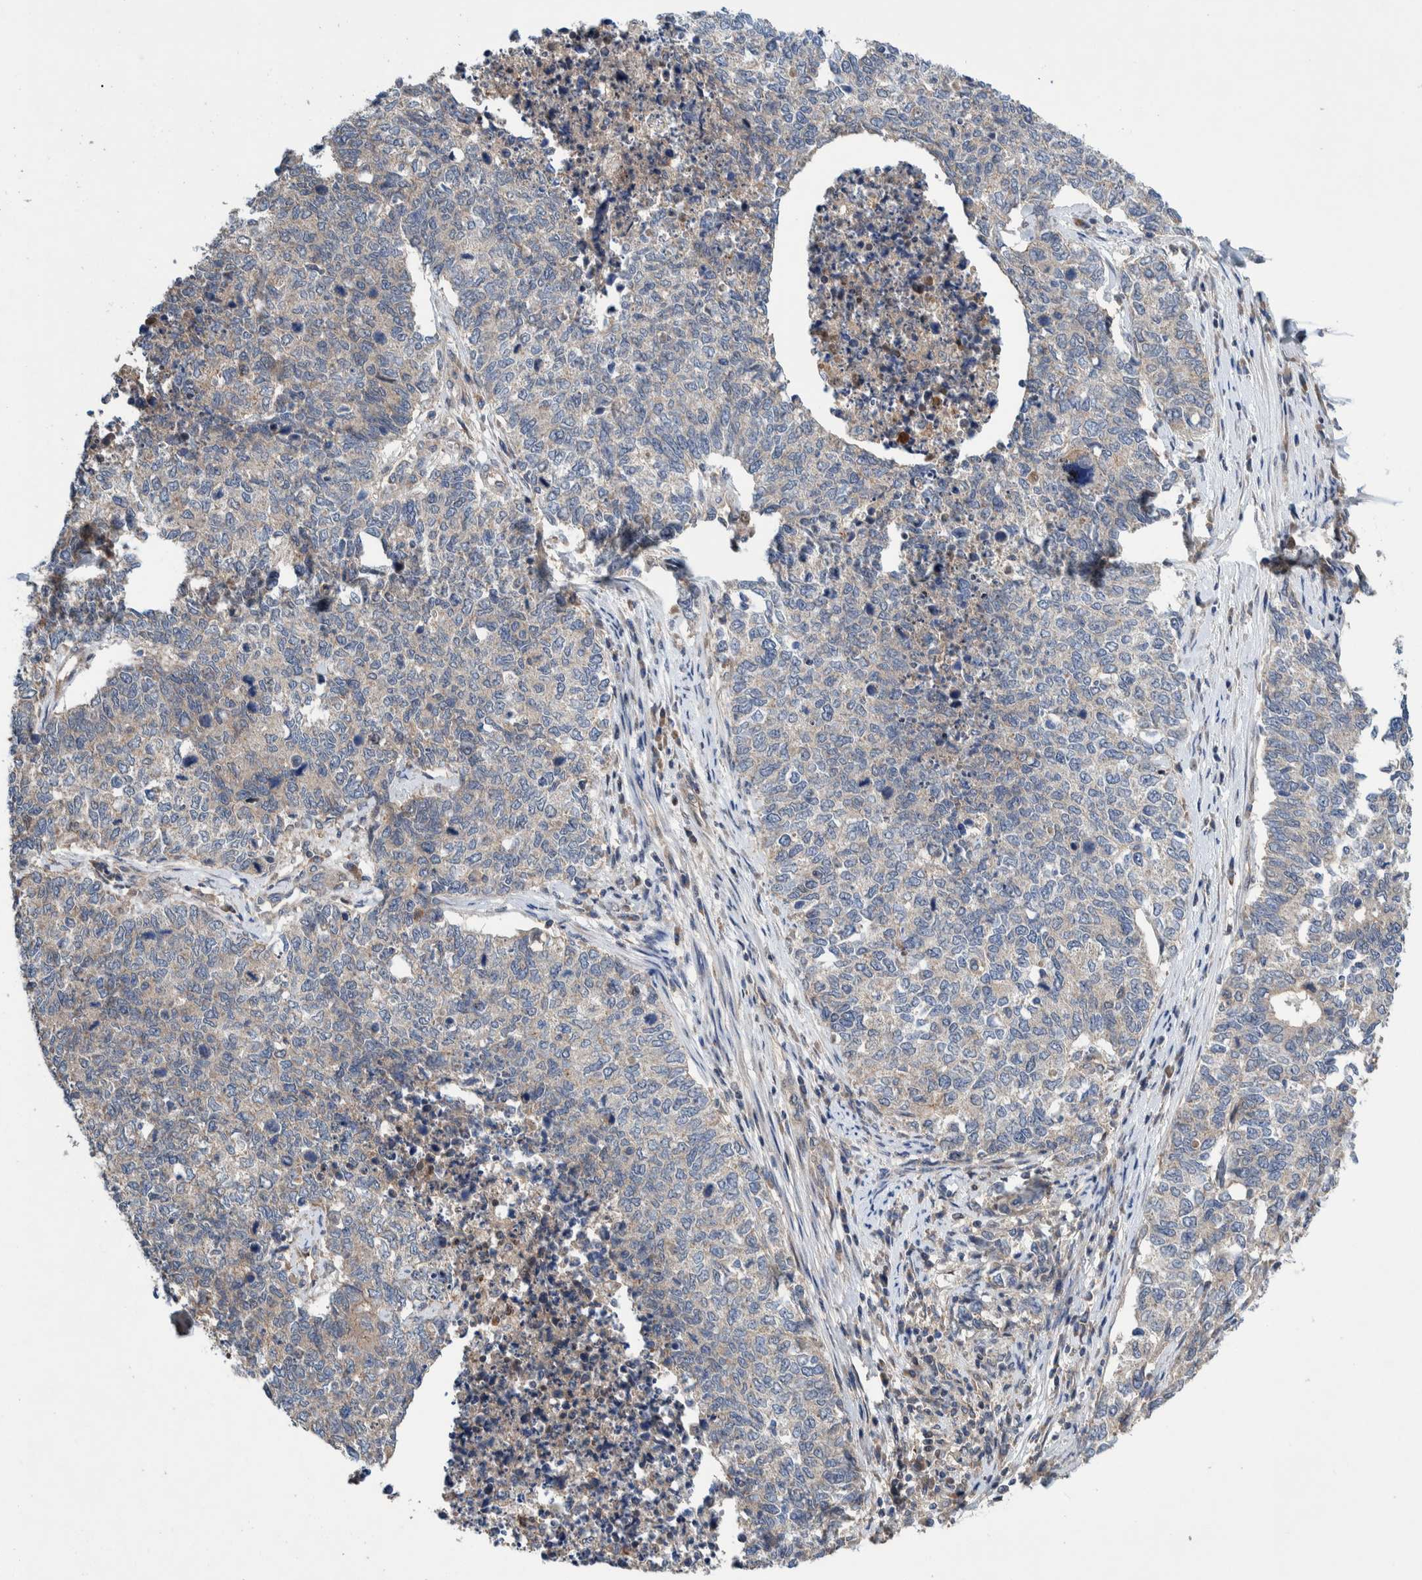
{"staining": {"intensity": "negative", "quantity": "none", "location": "none"}, "tissue": "cervical cancer", "cell_type": "Tumor cells", "image_type": "cancer", "snomed": [{"axis": "morphology", "description": "Squamous cell carcinoma, NOS"}, {"axis": "topography", "description": "Cervix"}], "caption": "This is a micrograph of IHC staining of cervical cancer, which shows no expression in tumor cells.", "gene": "PIK3R6", "patient": {"sex": "female", "age": 63}}